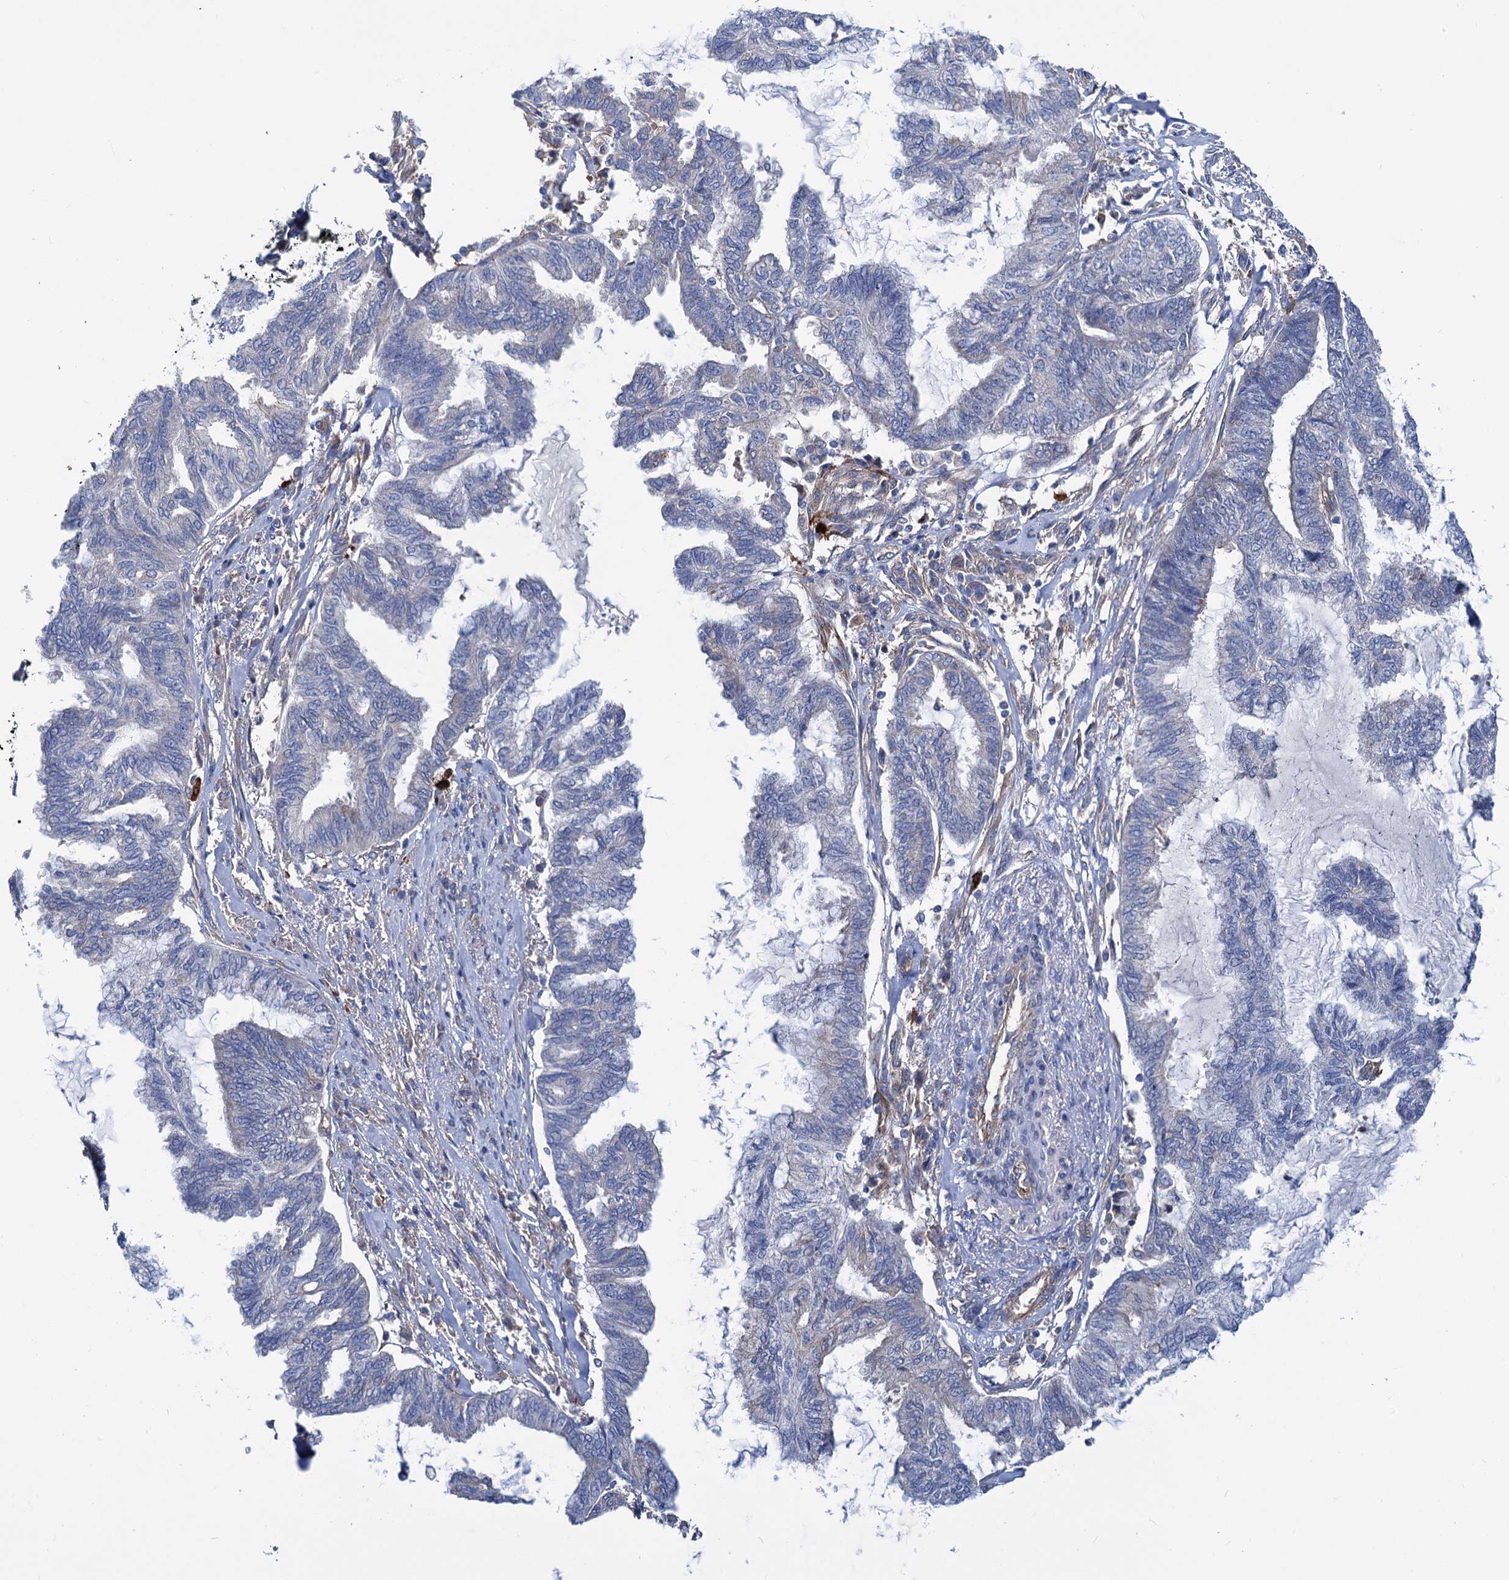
{"staining": {"intensity": "negative", "quantity": "none", "location": "none"}, "tissue": "endometrial cancer", "cell_type": "Tumor cells", "image_type": "cancer", "snomed": [{"axis": "morphology", "description": "Adenocarcinoma, NOS"}, {"axis": "topography", "description": "Endometrium"}], "caption": "Endometrial adenocarcinoma stained for a protein using immunohistochemistry (IHC) exhibits no positivity tumor cells.", "gene": "TRIM55", "patient": {"sex": "female", "age": 86}}